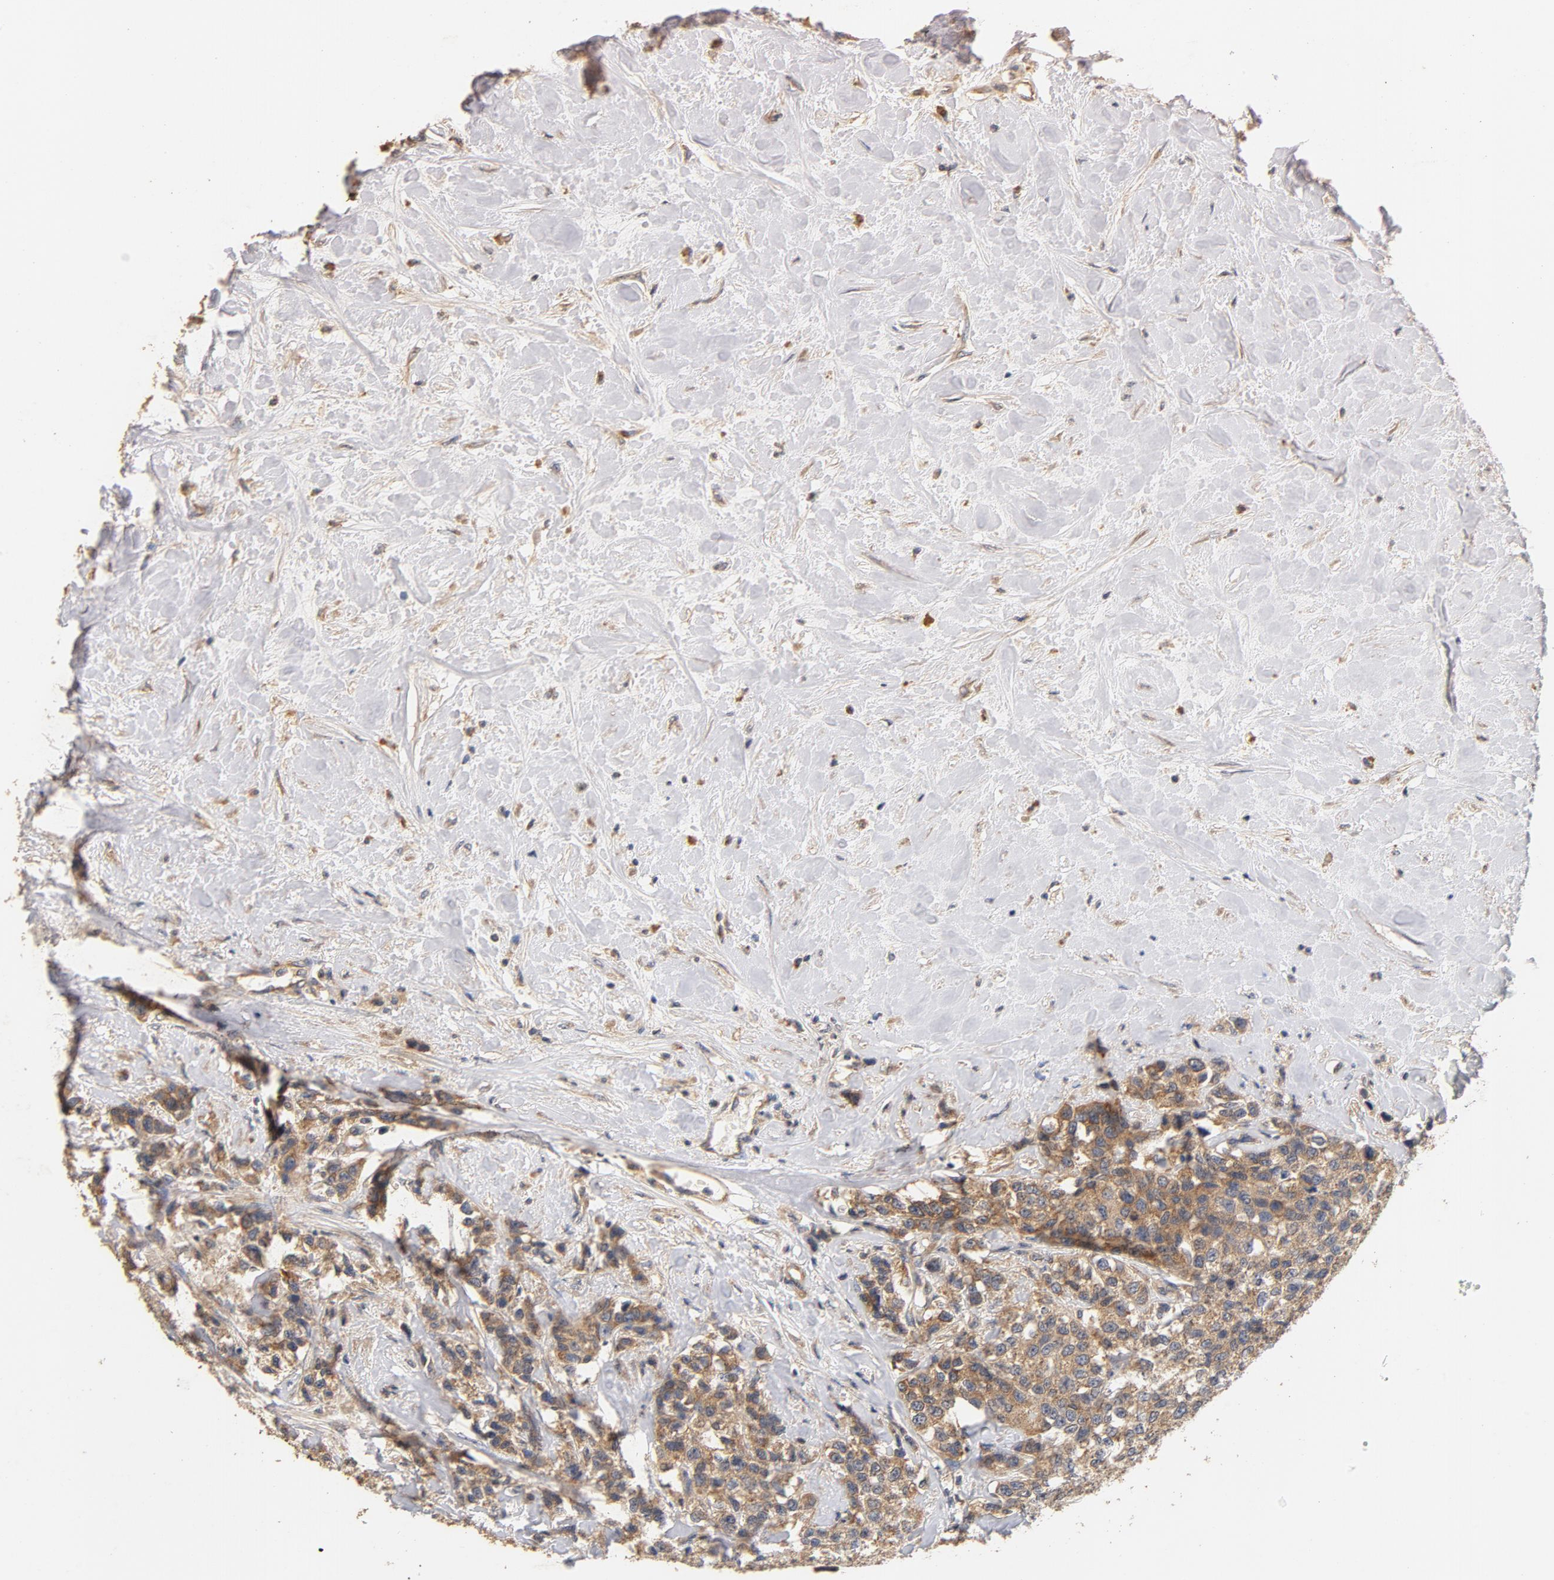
{"staining": {"intensity": "moderate", "quantity": ">75%", "location": "cytoplasmic/membranous"}, "tissue": "breast cancer", "cell_type": "Tumor cells", "image_type": "cancer", "snomed": [{"axis": "morphology", "description": "Duct carcinoma"}, {"axis": "topography", "description": "Breast"}], "caption": "A brown stain shows moderate cytoplasmic/membranous expression of a protein in invasive ductal carcinoma (breast) tumor cells. Nuclei are stained in blue.", "gene": "DDX6", "patient": {"sex": "female", "age": 51}}